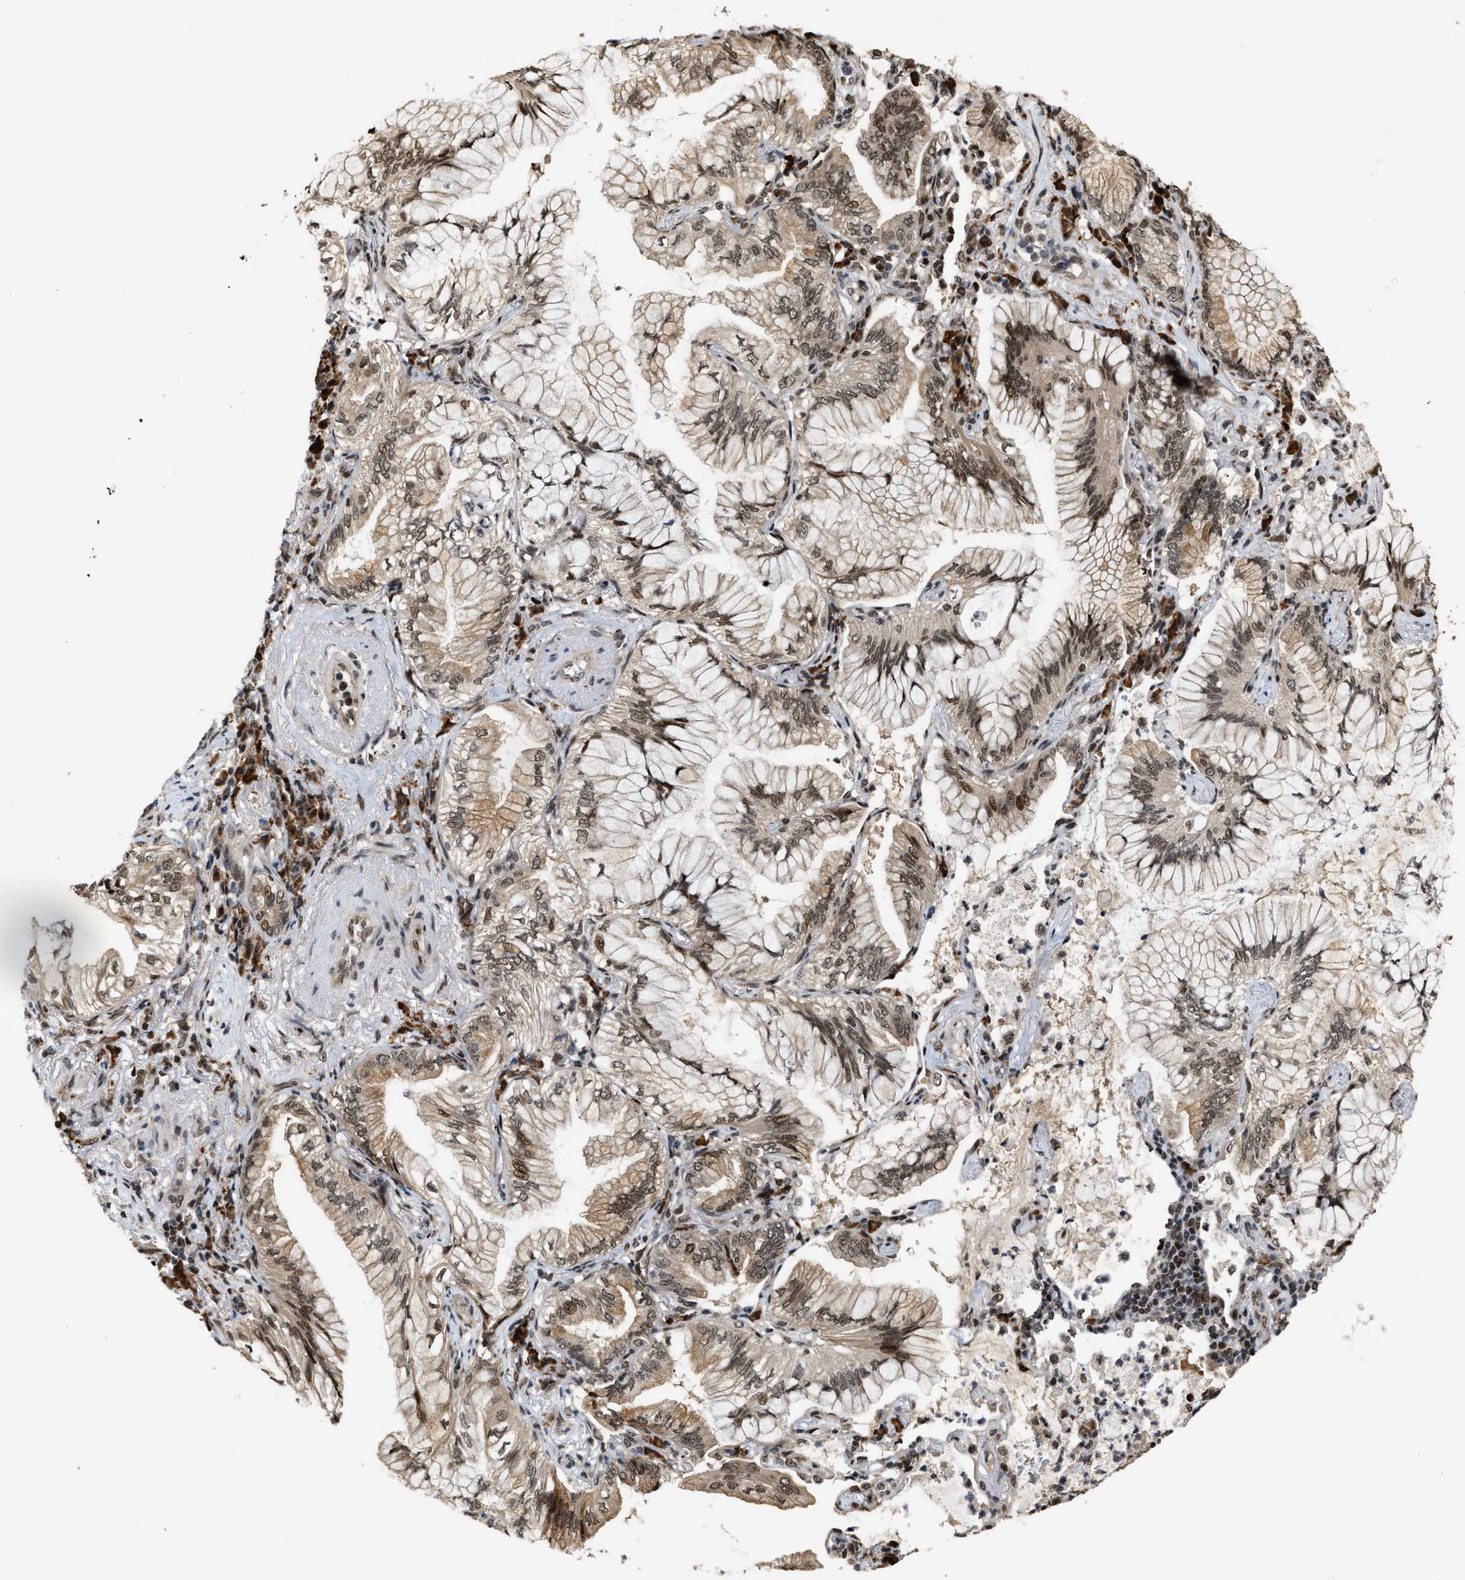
{"staining": {"intensity": "moderate", "quantity": ">75%", "location": "cytoplasmic/membranous,nuclear"}, "tissue": "lung cancer", "cell_type": "Tumor cells", "image_type": "cancer", "snomed": [{"axis": "morphology", "description": "Adenocarcinoma, NOS"}, {"axis": "topography", "description": "Lung"}], "caption": "Lung adenocarcinoma stained with IHC reveals moderate cytoplasmic/membranous and nuclear staining in approximately >75% of tumor cells. (brown staining indicates protein expression, while blue staining denotes nuclei).", "gene": "SERTAD2", "patient": {"sex": "female", "age": 70}}